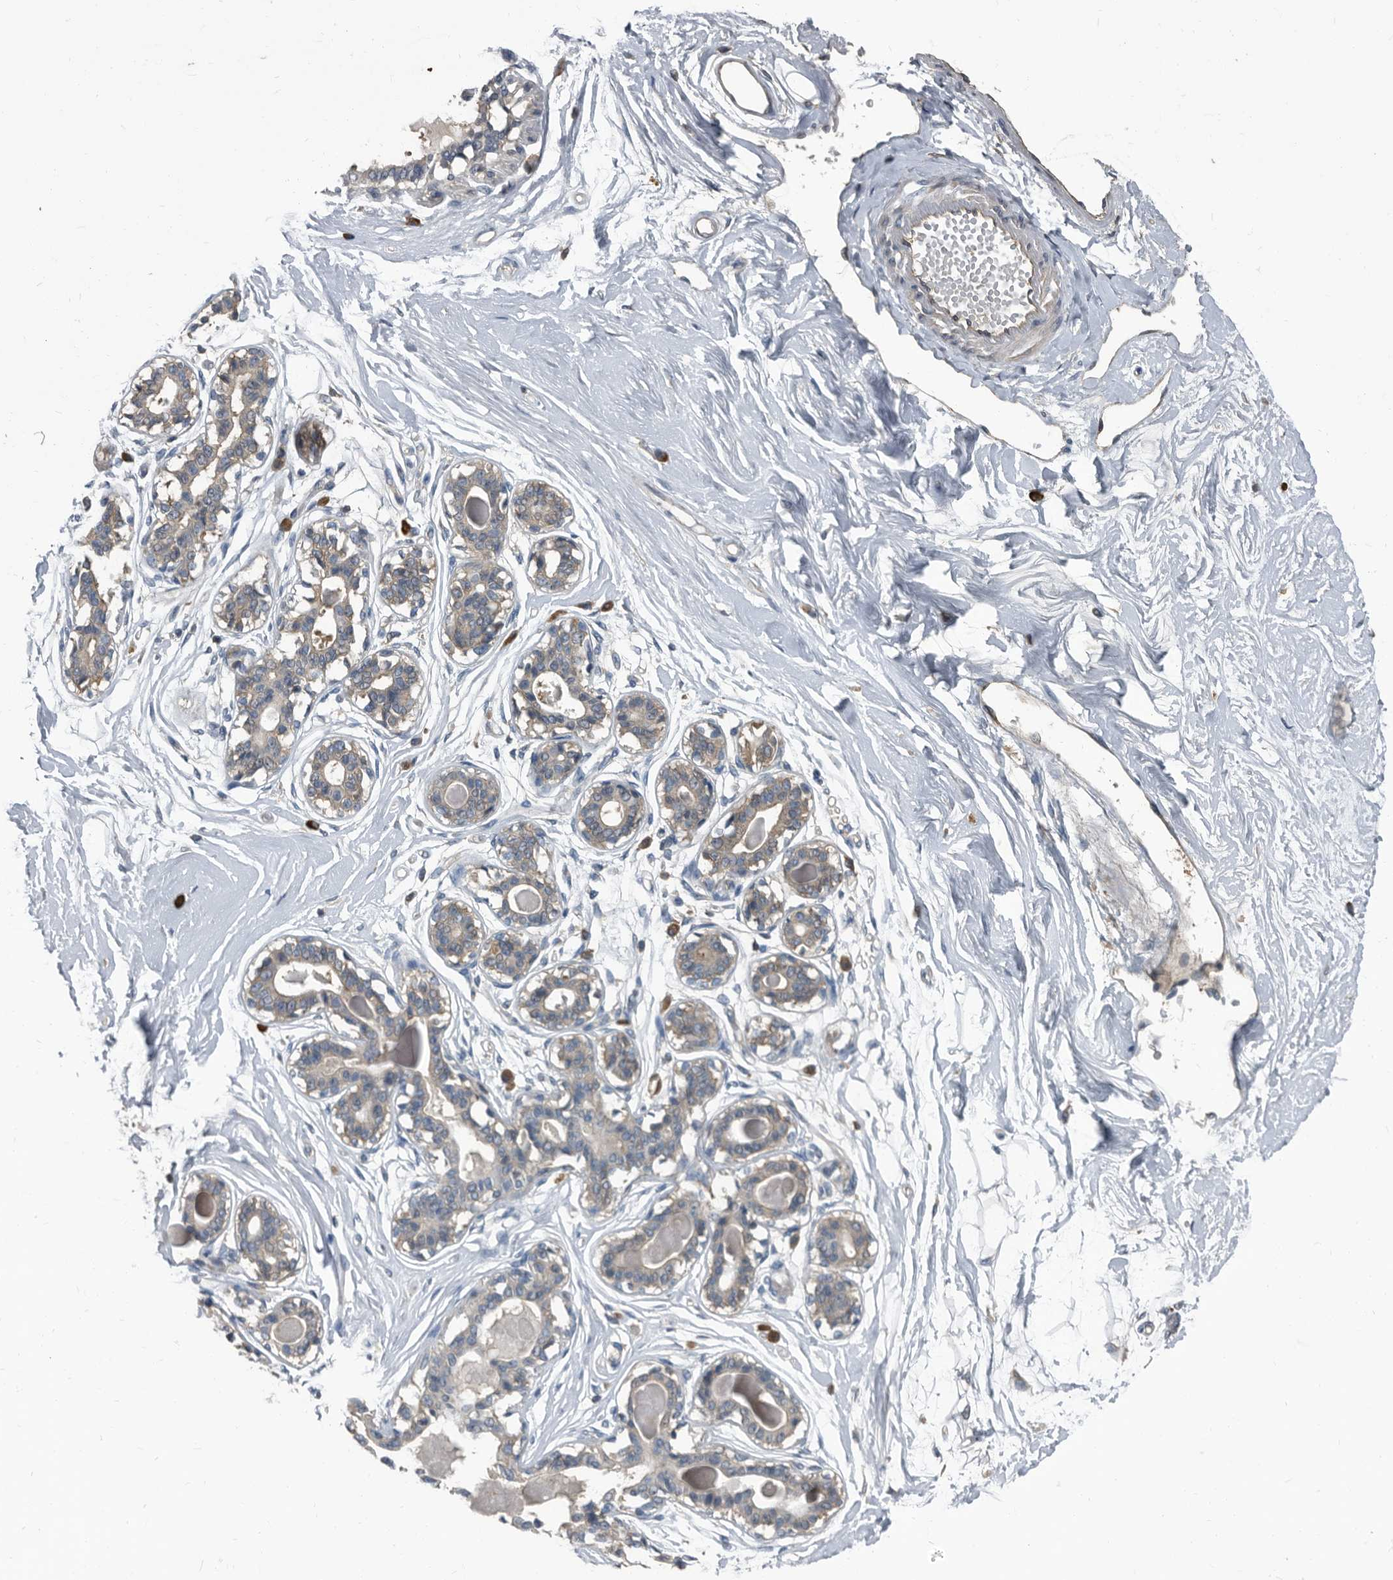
{"staining": {"intensity": "negative", "quantity": "none", "location": "none"}, "tissue": "breast", "cell_type": "Adipocytes", "image_type": "normal", "snomed": [{"axis": "morphology", "description": "Normal tissue, NOS"}, {"axis": "topography", "description": "Breast"}], "caption": "Protein analysis of normal breast demonstrates no significant positivity in adipocytes.", "gene": "CDV3", "patient": {"sex": "female", "age": 45}}